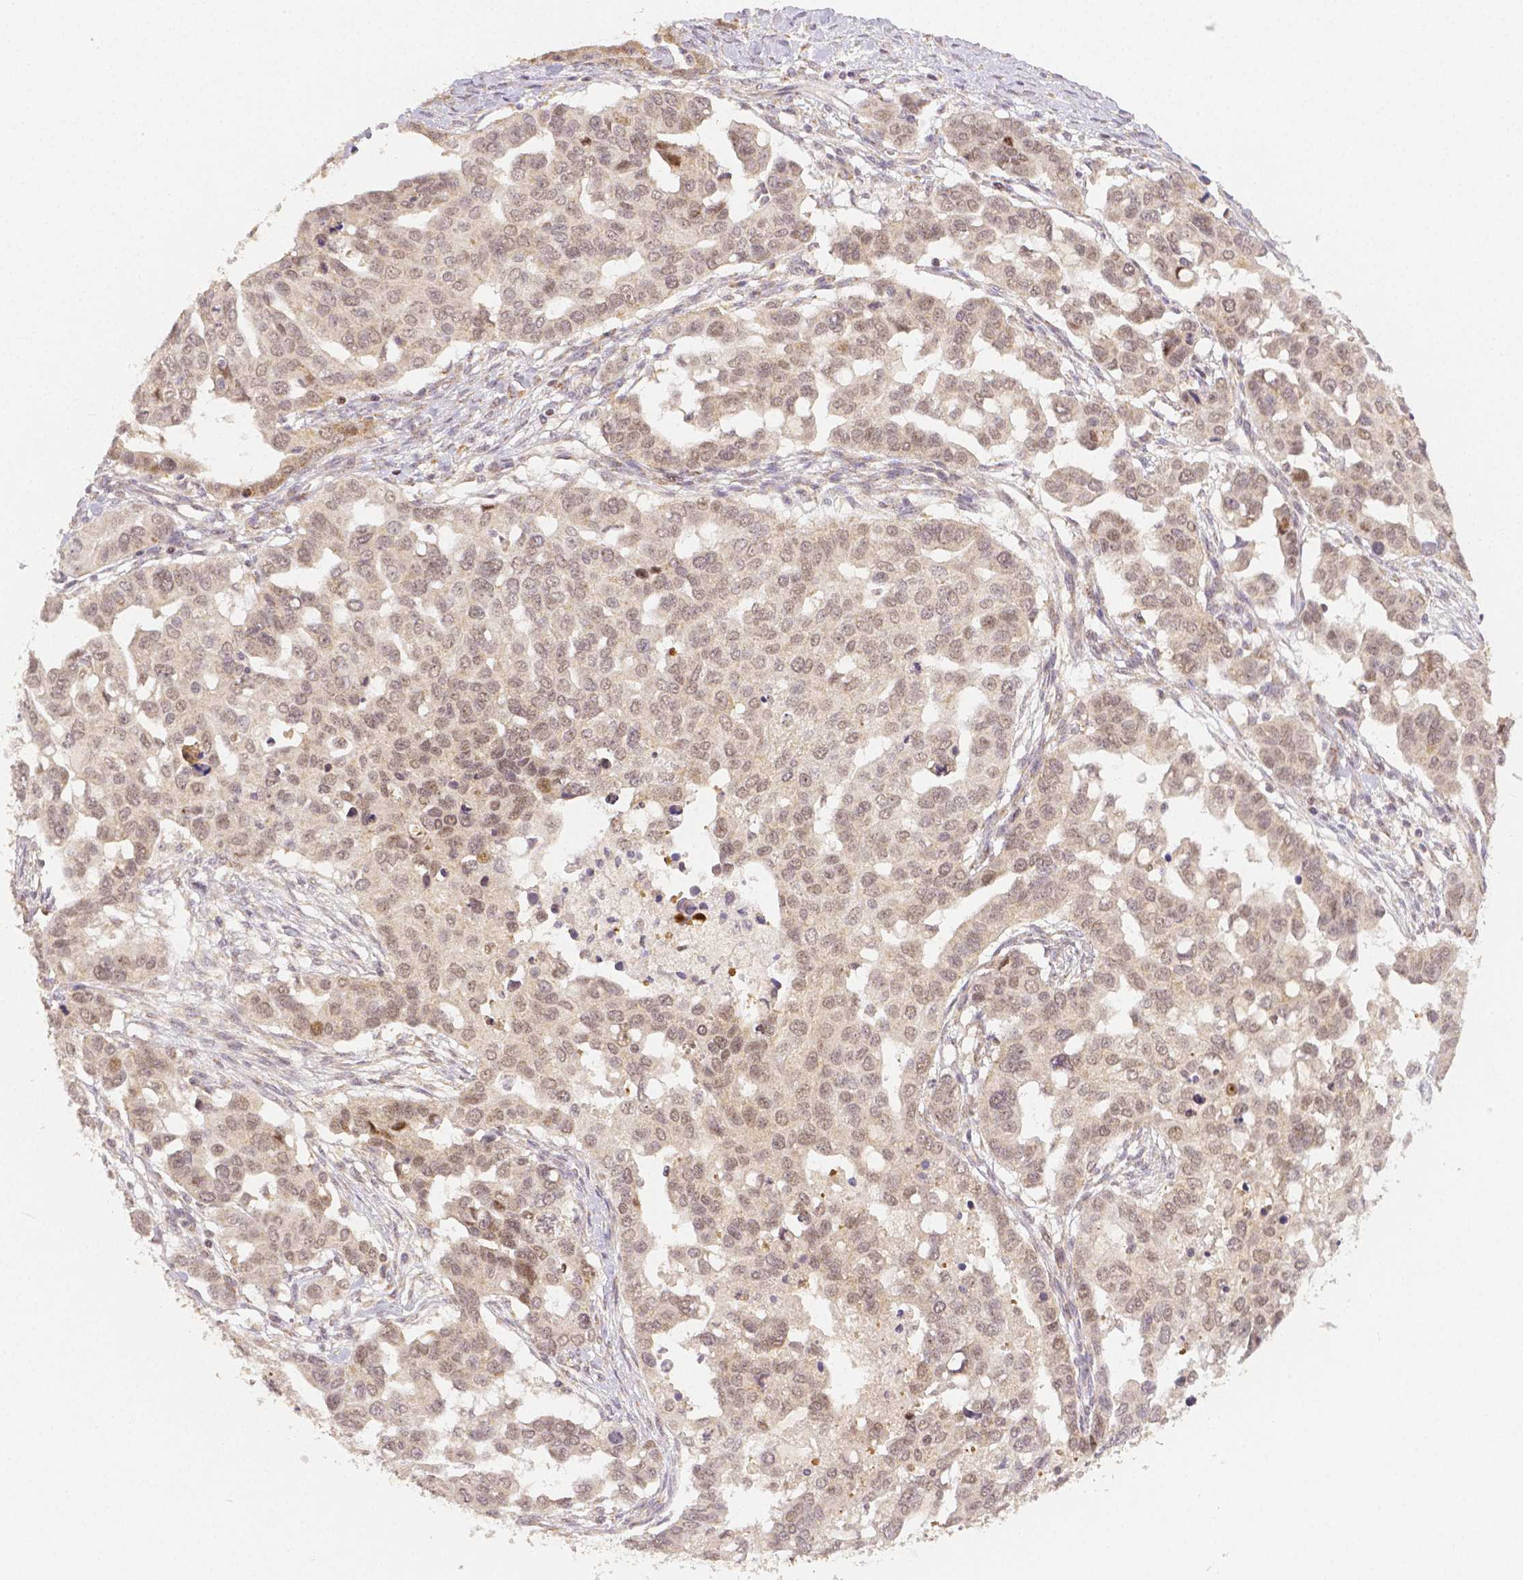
{"staining": {"intensity": "weak", "quantity": ">75%", "location": "cytoplasmic/membranous,nuclear"}, "tissue": "ovarian cancer", "cell_type": "Tumor cells", "image_type": "cancer", "snomed": [{"axis": "morphology", "description": "Carcinoma, endometroid"}, {"axis": "topography", "description": "Ovary"}], "caption": "Immunohistochemistry (IHC) (DAB) staining of human ovarian endometroid carcinoma reveals weak cytoplasmic/membranous and nuclear protein expression in about >75% of tumor cells.", "gene": "RHOT1", "patient": {"sex": "female", "age": 78}}